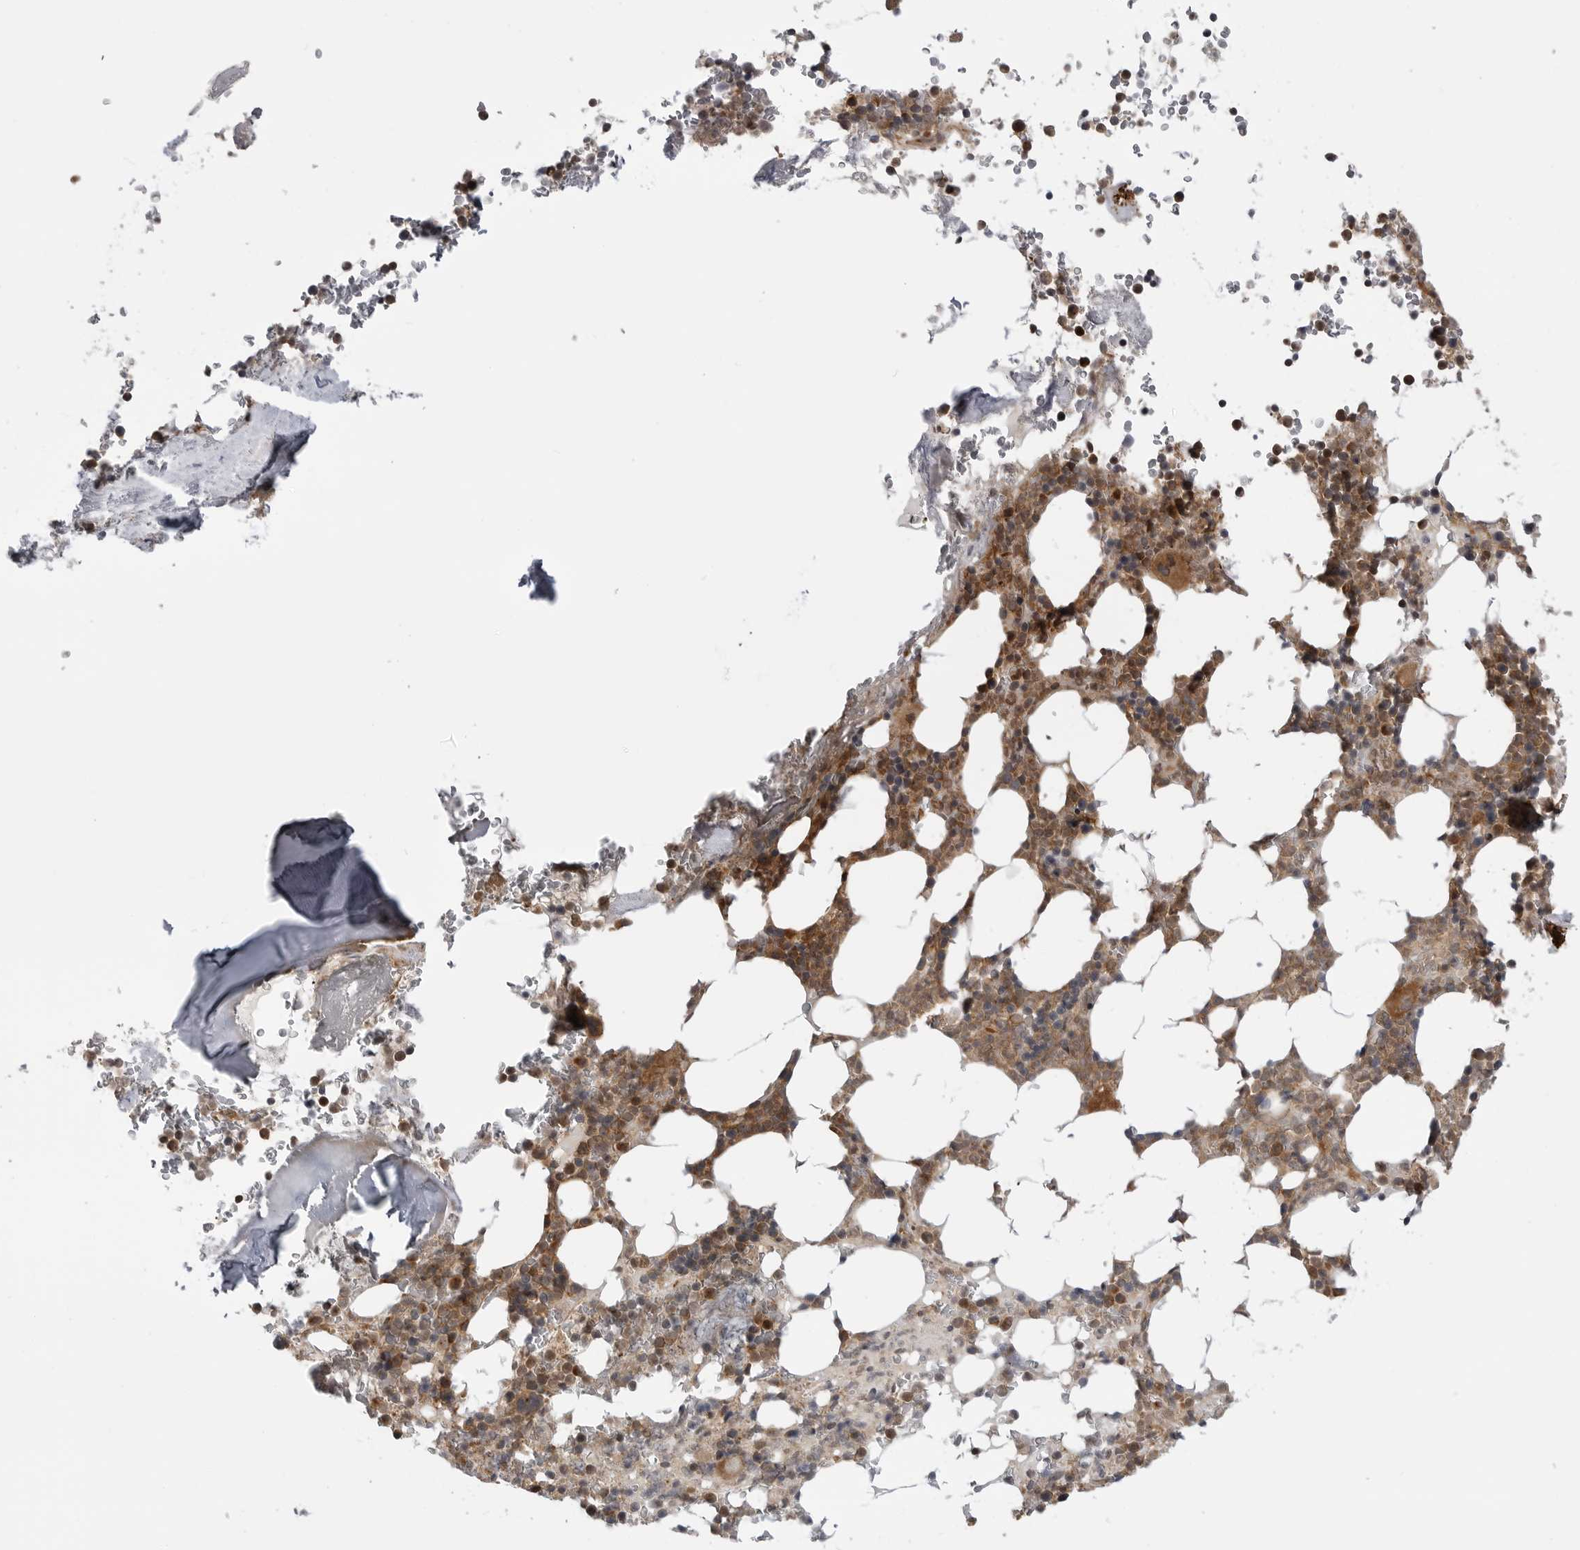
{"staining": {"intensity": "moderate", "quantity": "25%-75%", "location": "cytoplasmic/membranous"}, "tissue": "bone marrow", "cell_type": "Hematopoietic cells", "image_type": "normal", "snomed": [{"axis": "morphology", "description": "Normal tissue, NOS"}, {"axis": "topography", "description": "Bone marrow"}], "caption": "This histopathology image demonstrates unremarkable bone marrow stained with IHC to label a protein in brown. The cytoplasmic/membranous of hematopoietic cells show moderate positivity for the protein. Nuclei are counter-stained blue.", "gene": "LRRC45", "patient": {"sex": "male", "age": 58}}